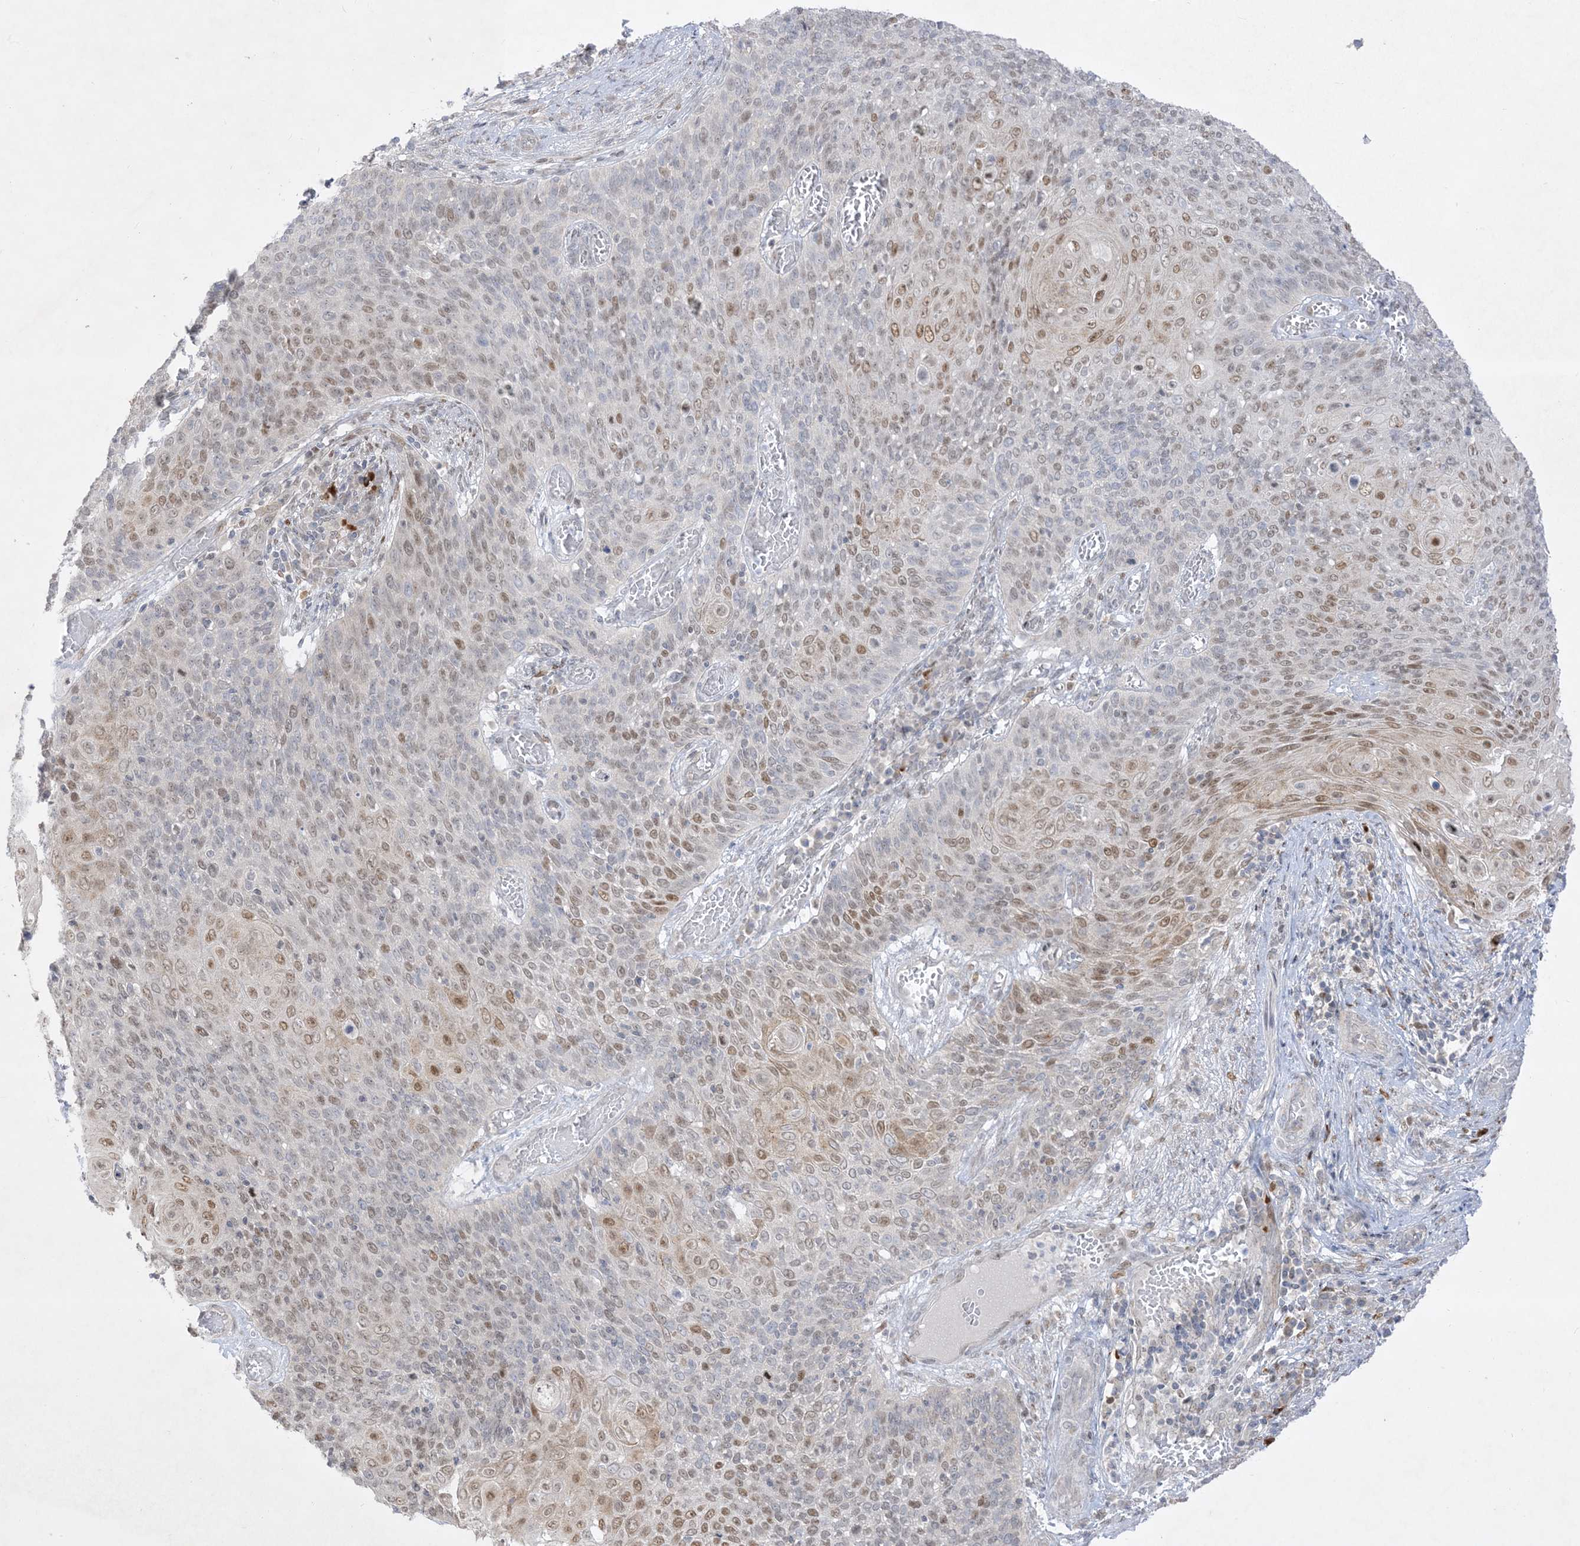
{"staining": {"intensity": "moderate", "quantity": "25%-75%", "location": "nuclear"}, "tissue": "cervical cancer", "cell_type": "Tumor cells", "image_type": "cancer", "snomed": [{"axis": "morphology", "description": "Squamous cell carcinoma, NOS"}, {"axis": "topography", "description": "Cervix"}], "caption": "Immunohistochemistry photomicrograph of human squamous cell carcinoma (cervical) stained for a protein (brown), which demonstrates medium levels of moderate nuclear staining in approximately 25%-75% of tumor cells.", "gene": "BHLHE40", "patient": {"sex": "female", "age": 39}}